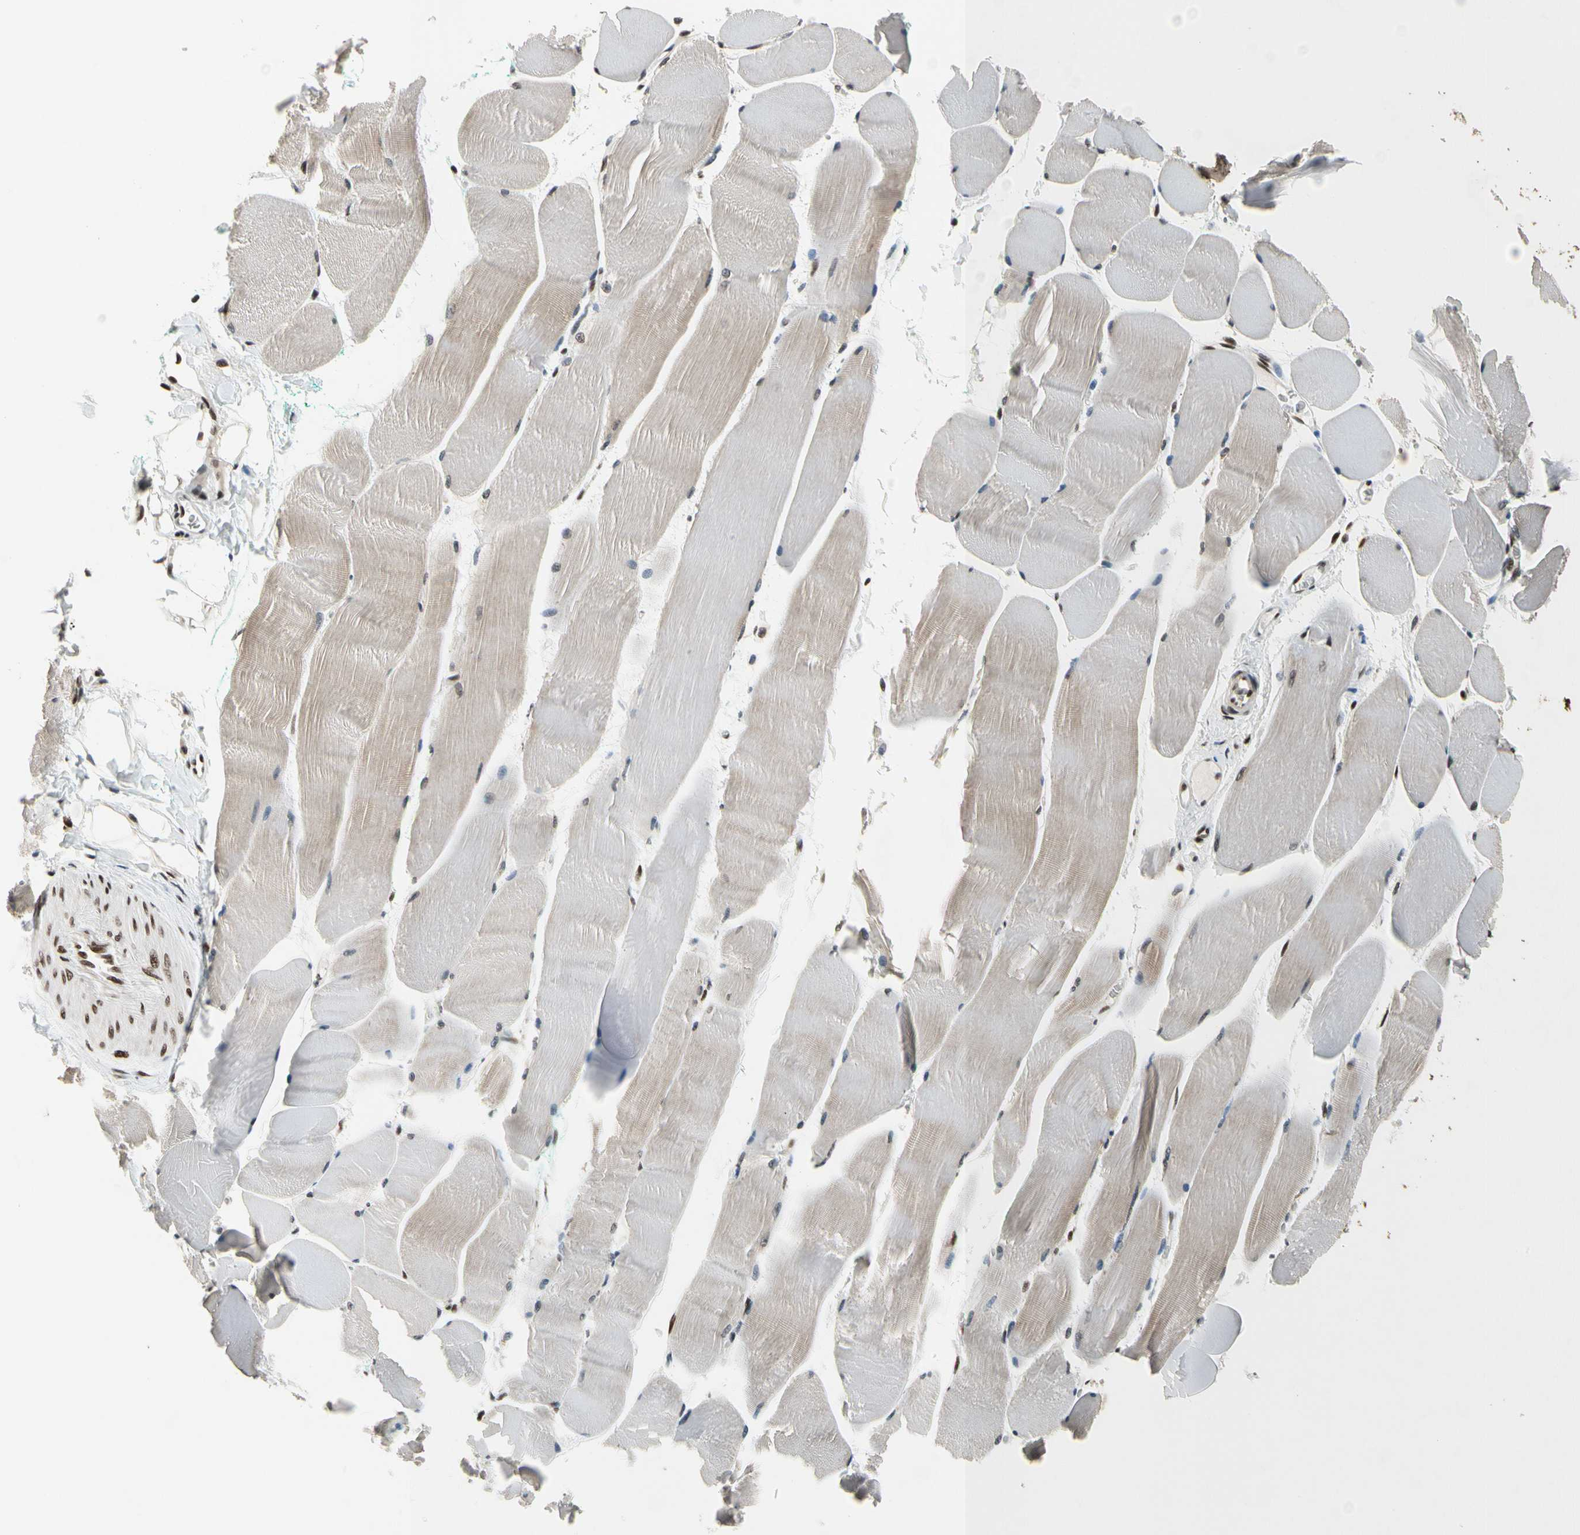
{"staining": {"intensity": "moderate", "quantity": "<25%", "location": "cytoplasmic/membranous,nuclear"}, "tissue": "skeletal muscle", "cell_type": "Myocytes", "image_type": "normal", "snomed": [{"axis": "morphology", "description": "Normal tissue, NOS"}, {"axis": "morphology", "description": "Squamous cell carcinoma, NOS"}, {"axis": "topography", "description": "Skeletal muscle"}], "caption": "Unremarkable skeletal muscle shows moderate cytoplasmic/membranous,nuclear staining in about <25% of myocytes, visualized by immunohistochemistry.", "gene": "RECQL", "patient": {"sex": "male", "age": 51}}